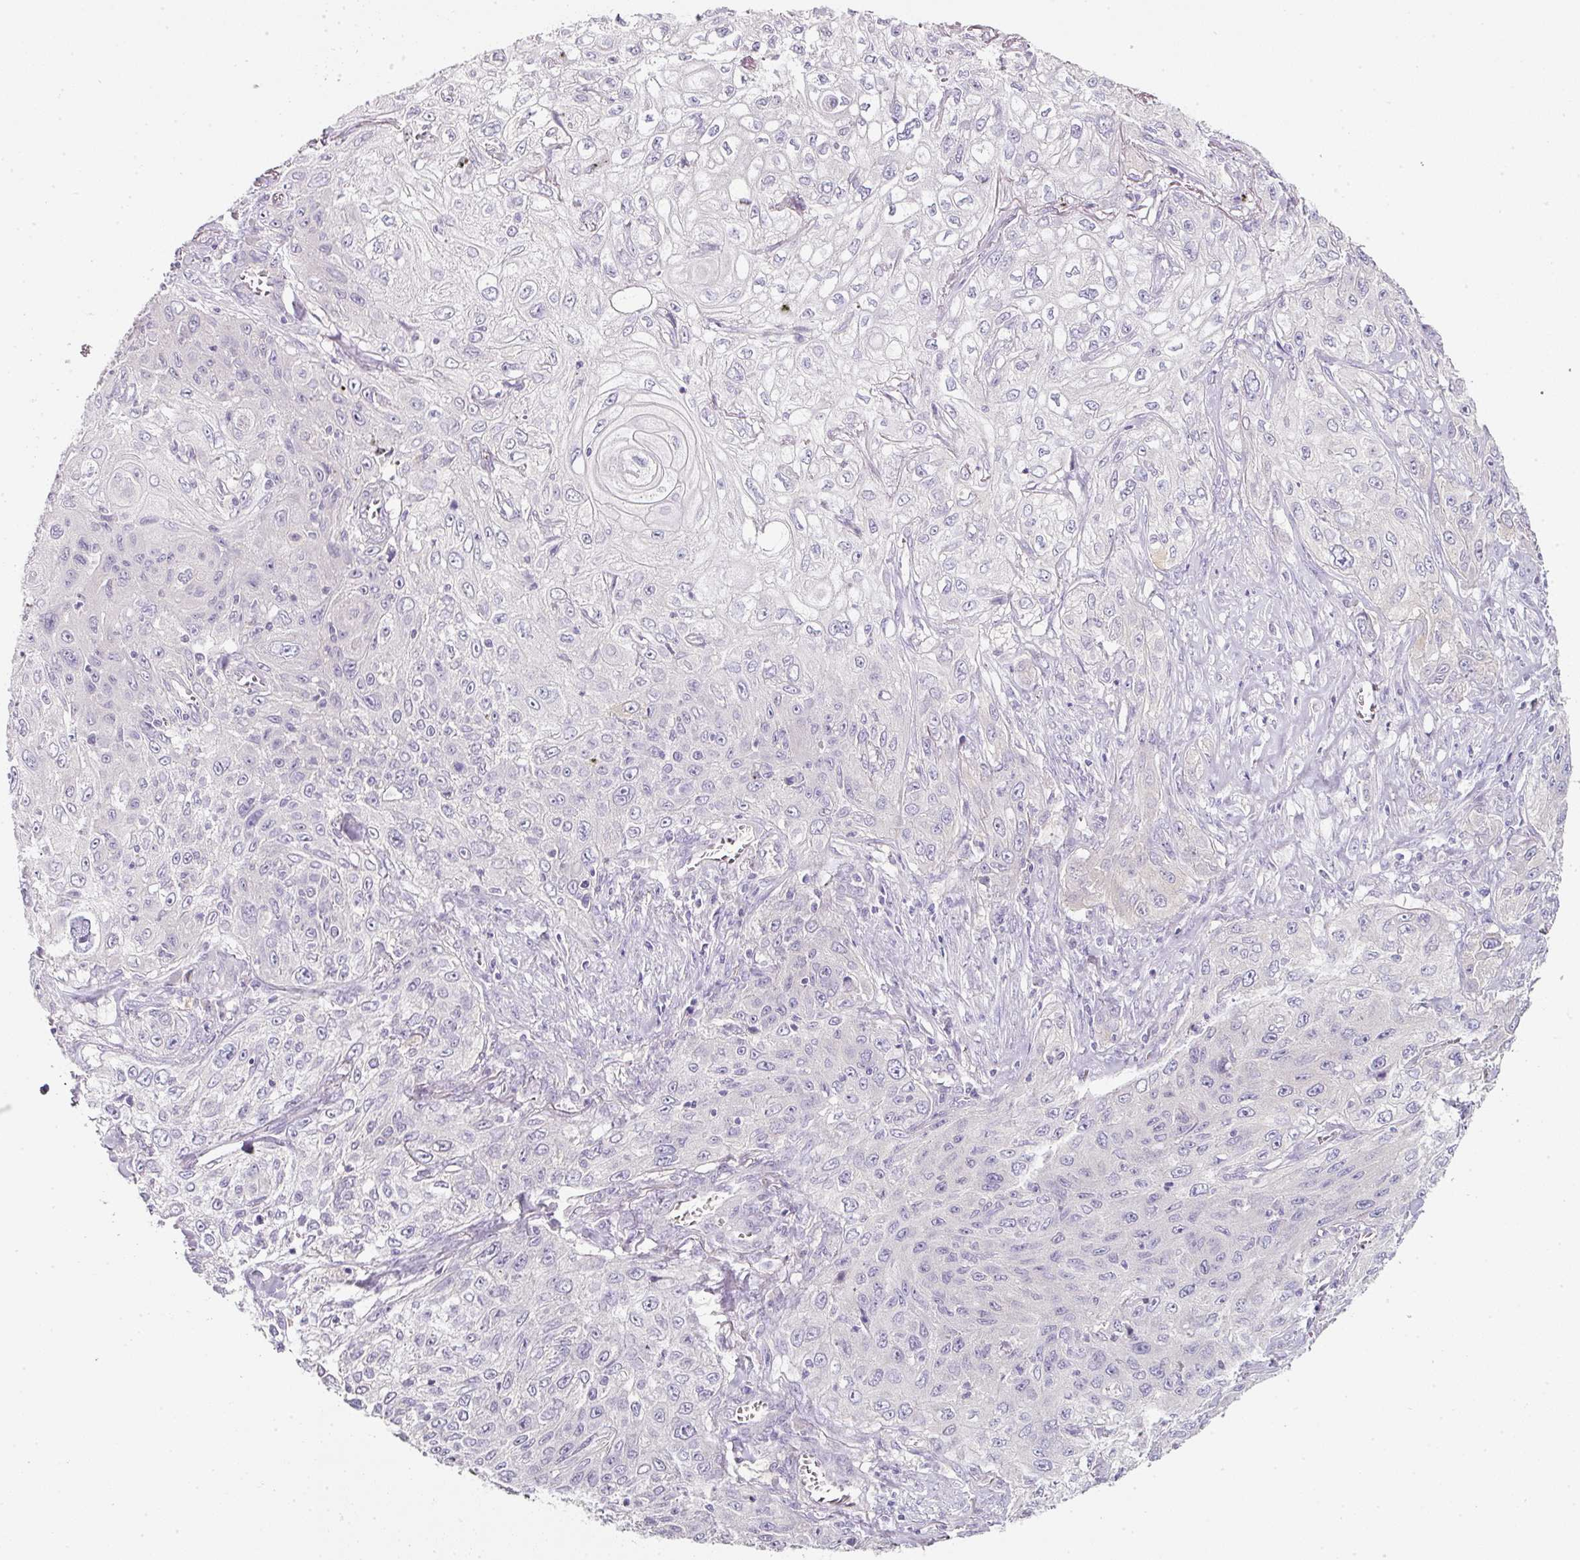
{"staining": {"intensity": "negative", "quantity": "none", "location": "none"}, "tissue": "lung cancer", "cell_type": "Tumor cells", "image_type": "cancer", "snomed": [{"axis": "morphology", "description": "Squamous cell carcinoma, NOS"}, {"axis": "topography", "description": "Lung"}], "caption": "Immunohistochemistry (IHC) image of lung cancer stained for a protein (brown), which demonstrates no expression in tumor cells.", "gene": "SLC2A2", "patient": {"sex": "female", "age": 69}}